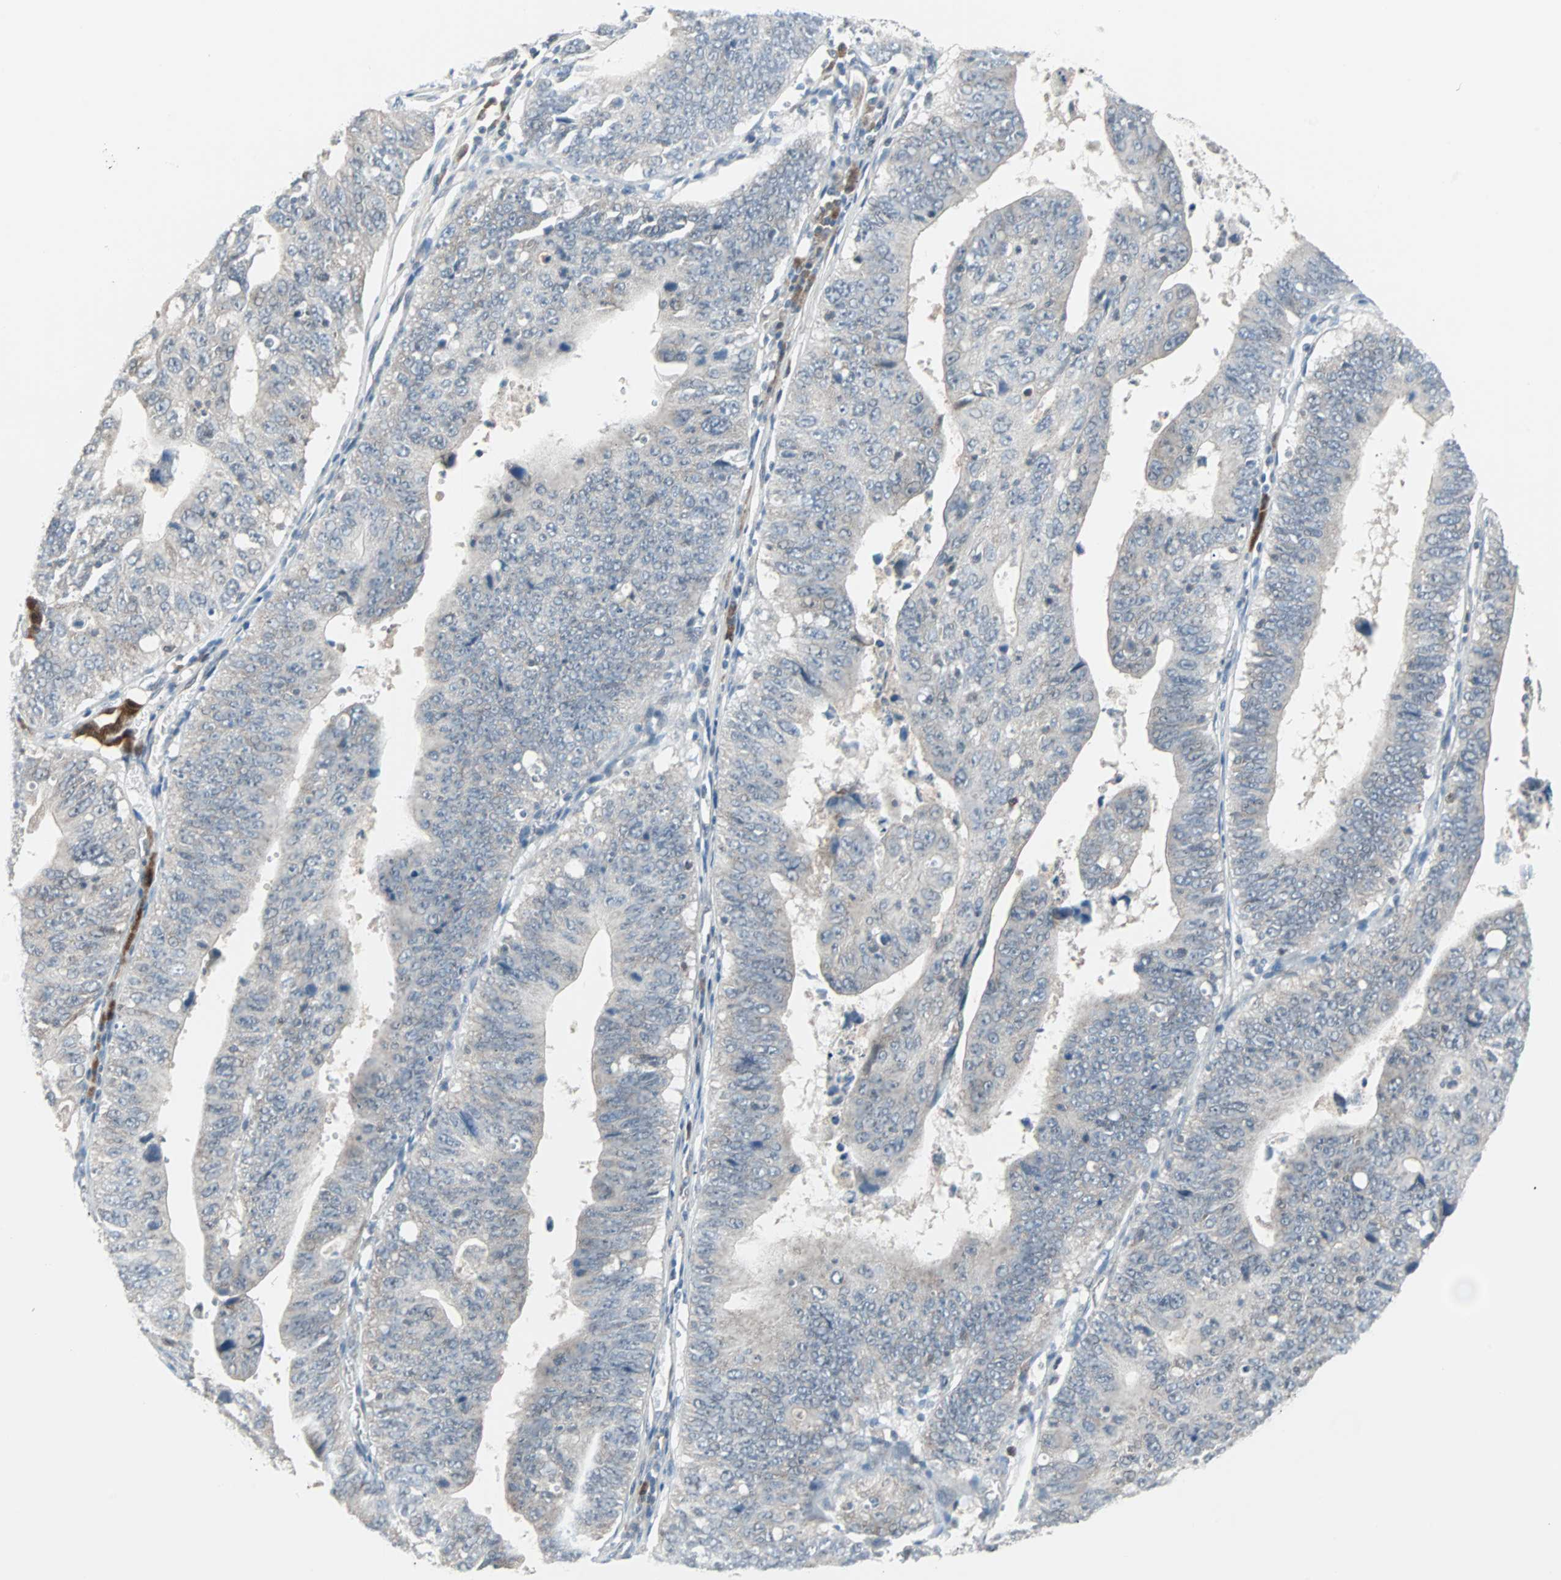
{"staining": {"intensity": "weak", "quantity": "<25%", "location": "cytoplasmic/membranous"}, "tissue": "stomach cancer", "cell_type": "Tumor cells", "image_type": "cancer", "snomed": [{"axis": "morphology", "description": "Adenocarcinoma, NOS"}, {"axis": "topography", "description": "Stomach"}], "caption": "Immunohistochemical staining of human stomach cancer (adenocarcinoma) exhibits no significant expression in tumor cells. (Stains: DAB (3,3'-diaminobenzidine) immunohistochemistry with hematoxylin counter stain, Microscopy: brightfield microscopy at high magnification).", "gene": "CASP3", "patient": {"sex": "male", "age": 59}}